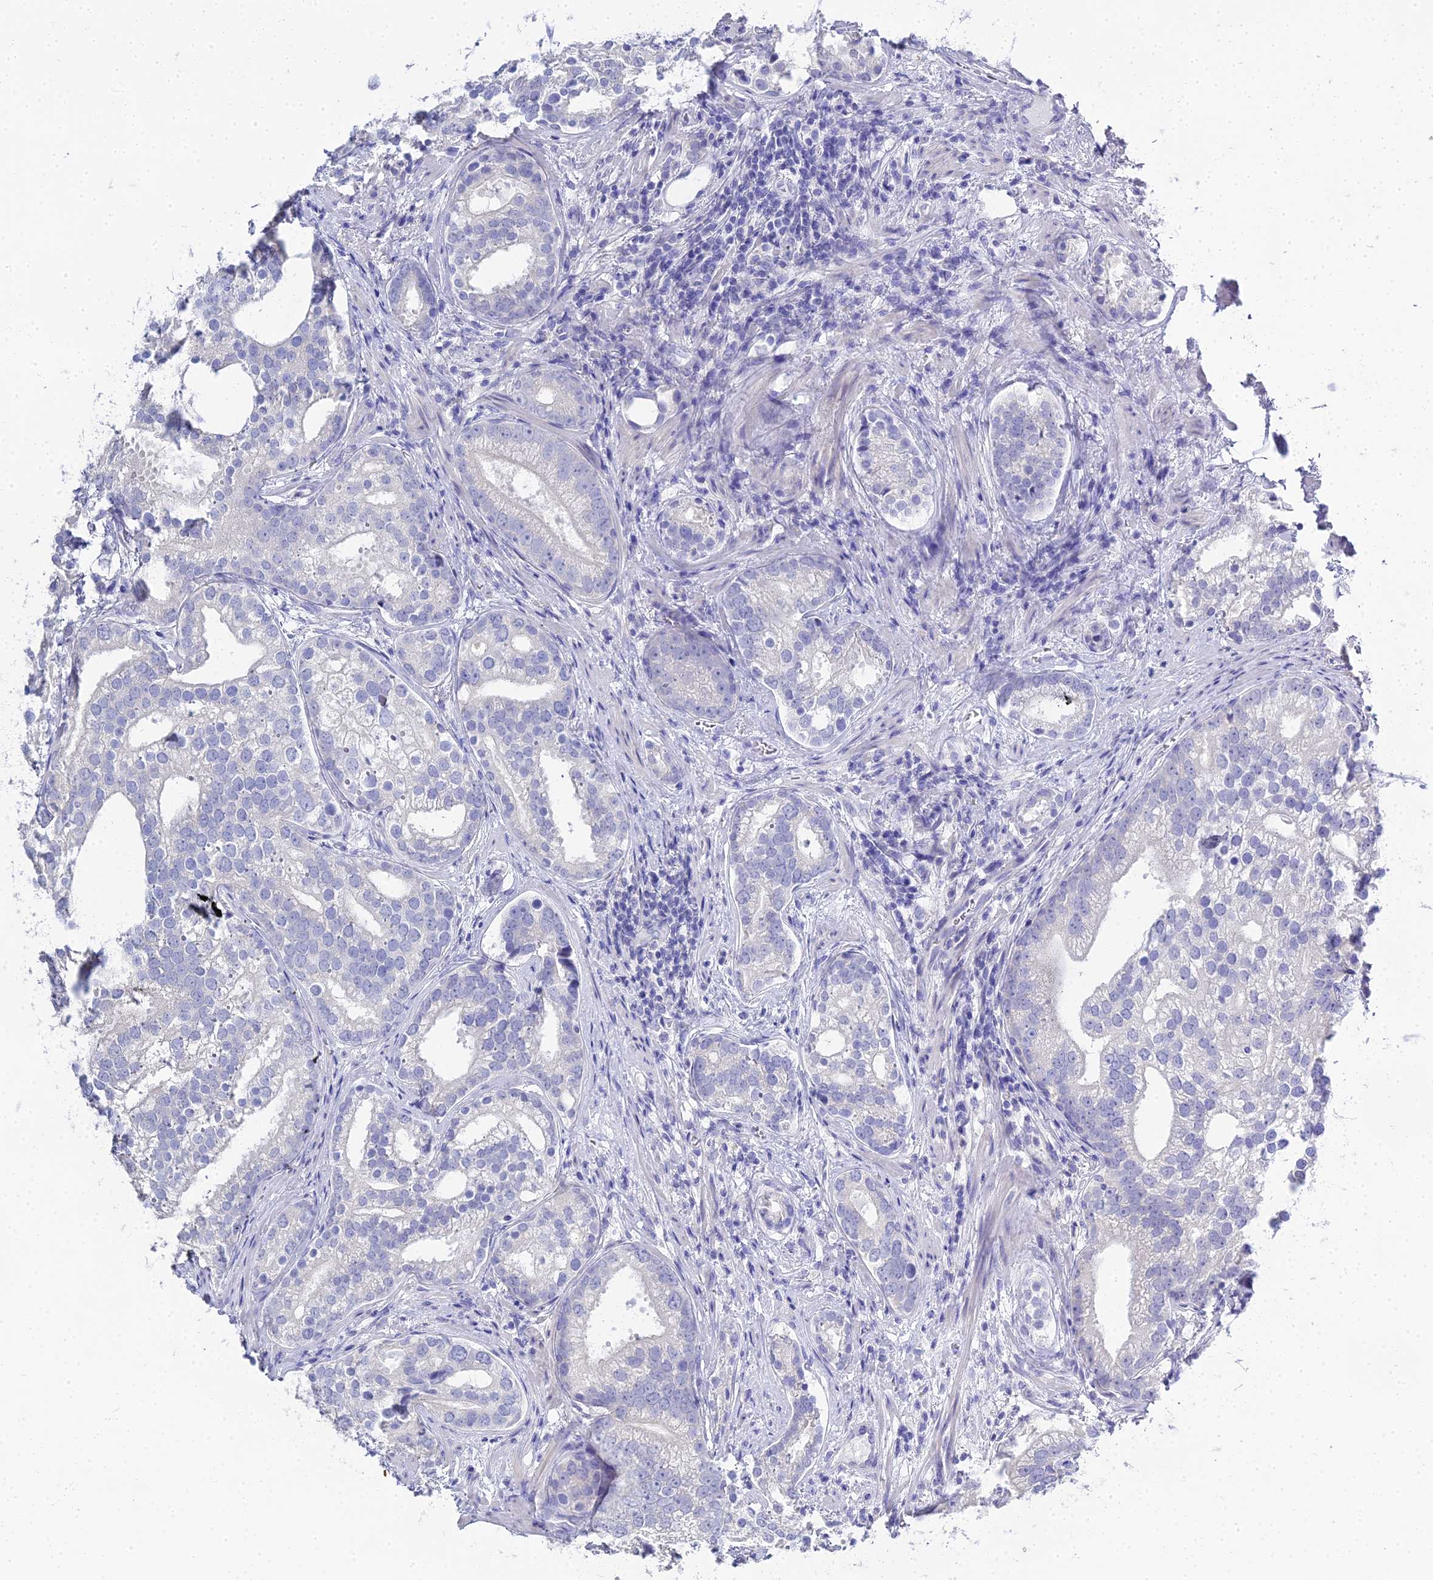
{"staining": {"intensity": "negative", "quantity": "none", "location": "none"}, "tissue": "prostate cancer", "cell_type": "Tumor cells", "image_type": "cancer", "snomed": [{"axis": "morphology", "description": "Adenocarcinoma, High grade"}, {"axis": "topography", "description": "Prostate"}], "caption": "Tumor cells show no significant expression in prostate cancer (adenocarcinoma (high-grade)).", "gene": "S100A7", "patient": {"sex": "male", "age": 75}}